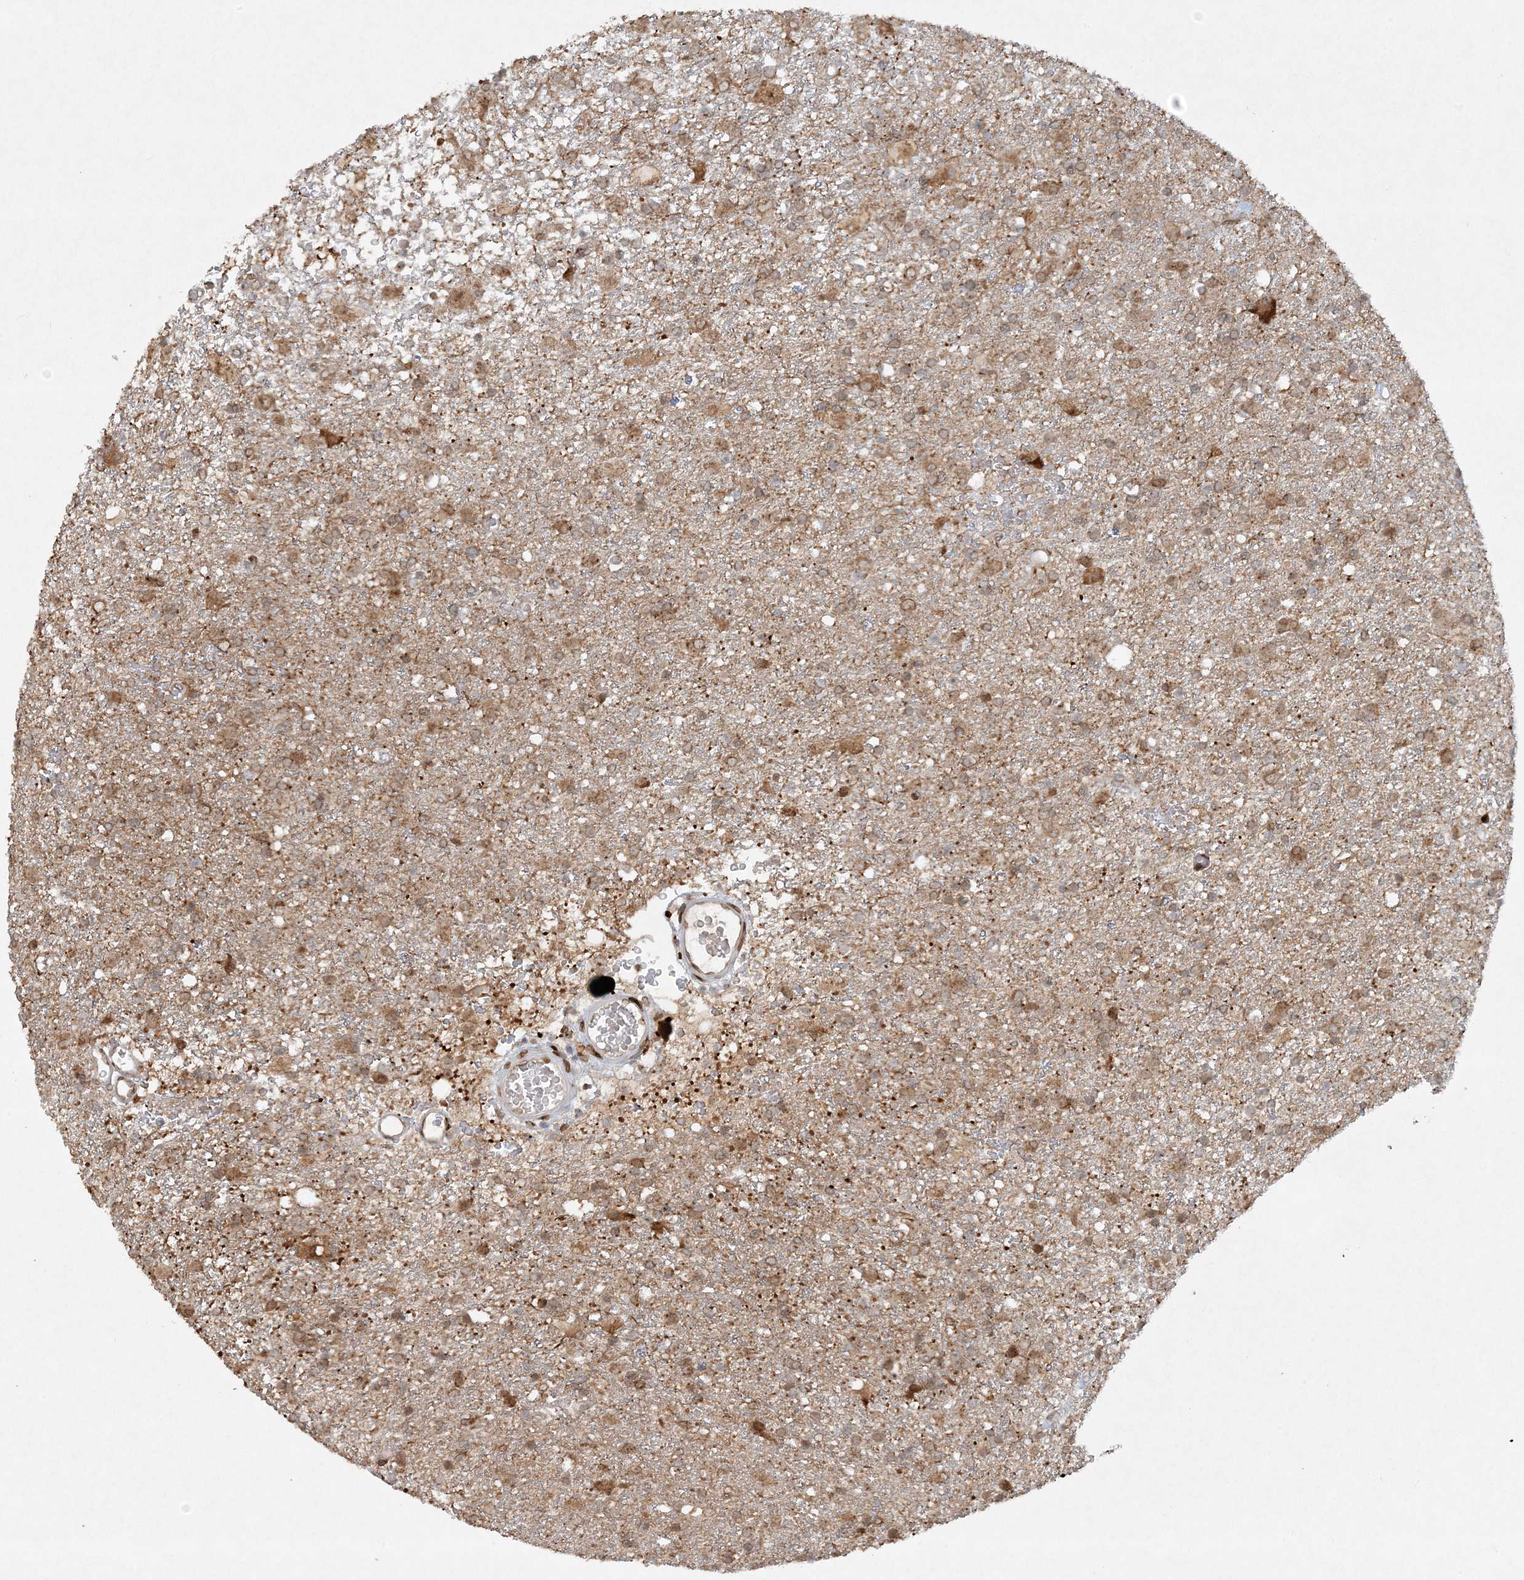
{"staining": {"intensity": "weak", "quantity": "25%-75%", "location": "cytoplasmic/membranous"}, "tissue": "glioma", "cell_type": "Tumor cells", "image_type": "cancer", "snomed": [{"axis": "morphology", "description": "Glioma, malignant, Low grade"}, {"axis": "topography", "description": "Brain"}], "caption": "Malignant glioma (low-grade) stained for a protein (brown) displays weak cytoplasmic/membranous positive positivity in approximately 25%-75% of tumor cells.", "gene": "SLC35A2", "patient": {"sex": "male", "age": 65}}